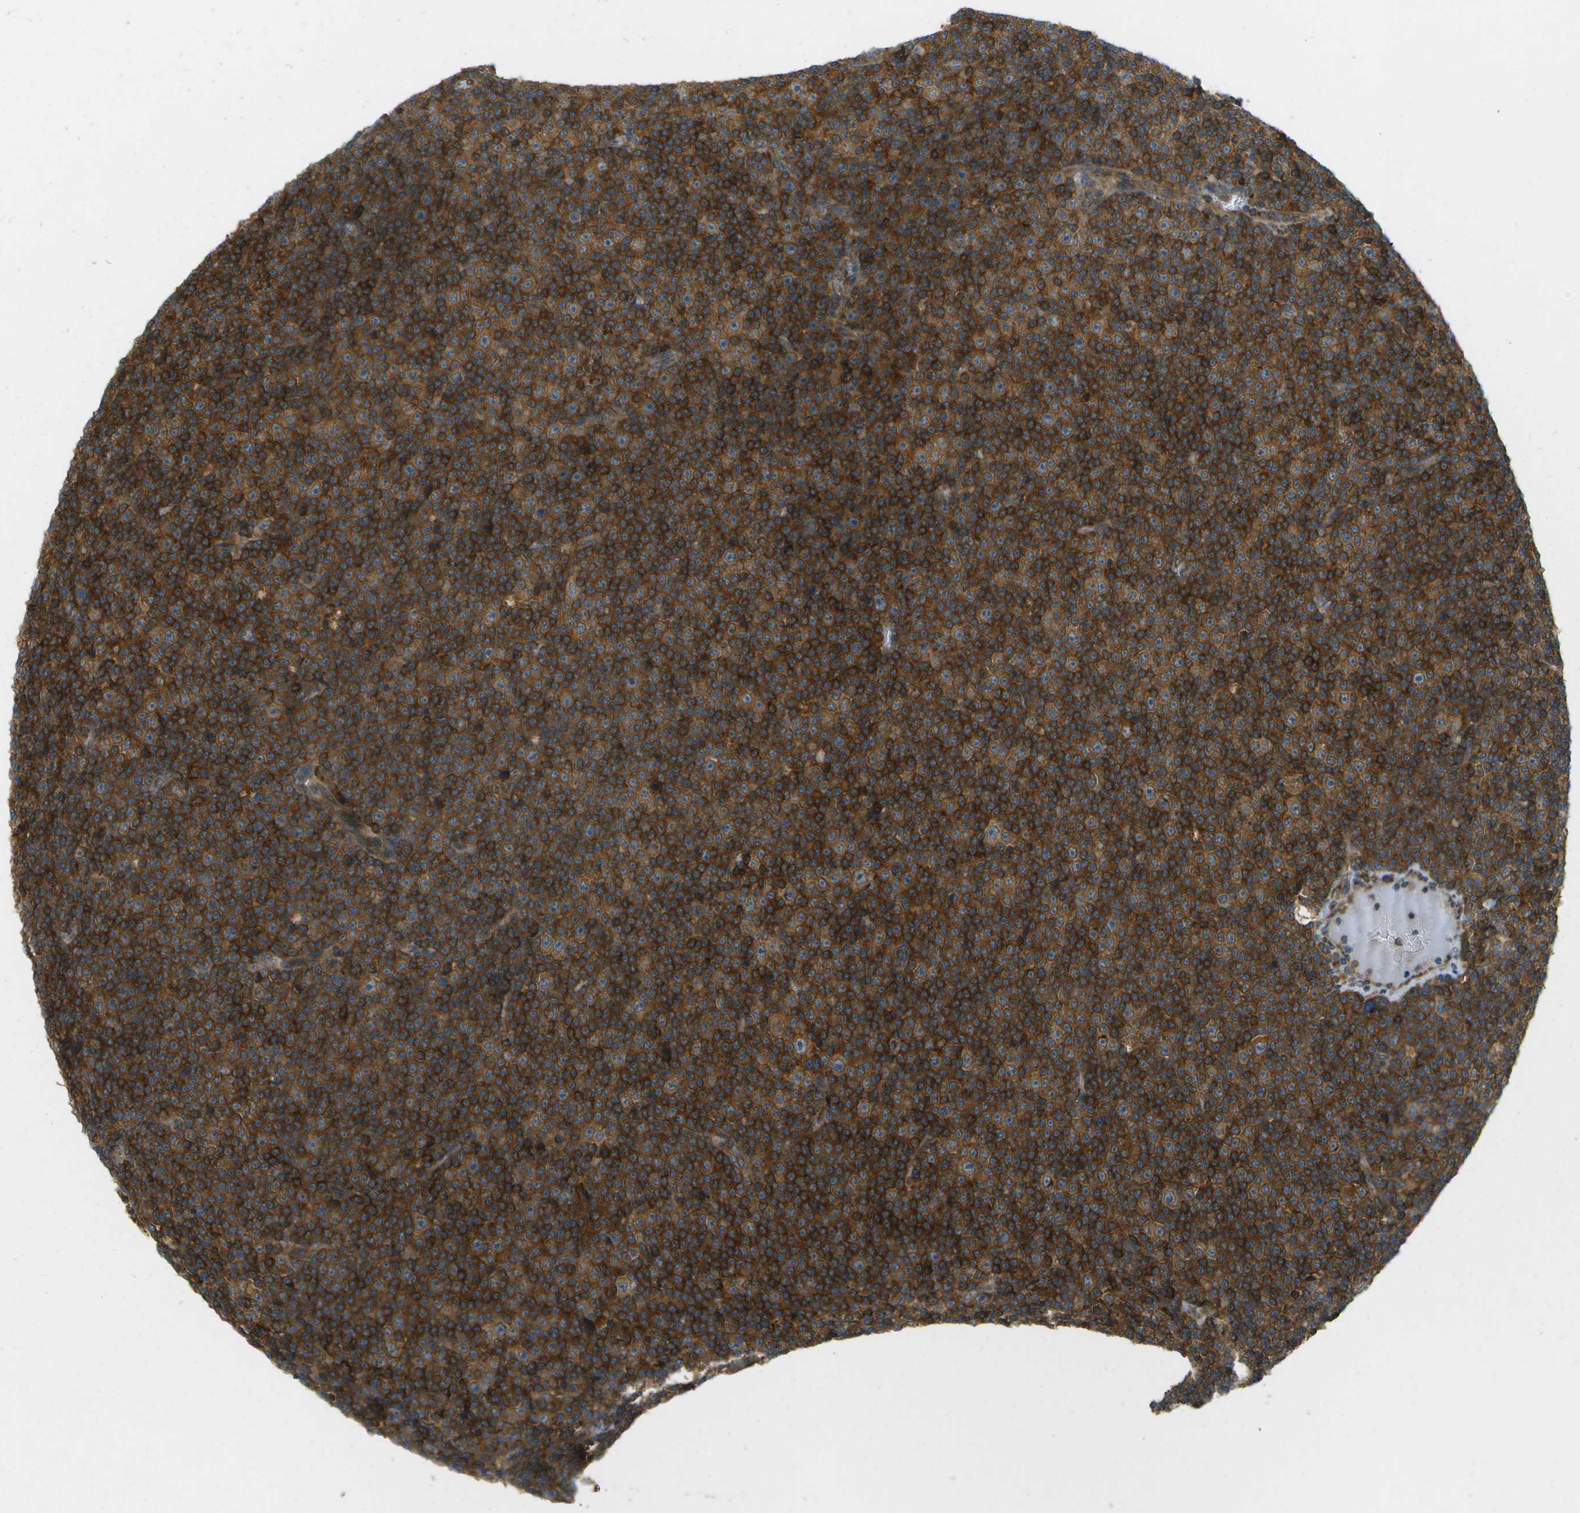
{"staining": {"intensity": "strong", "quantity": "25%-75%", "location": "cytoplasmic/membranous"}, "tissue": "lymphoma", "cell_type": "Tumor cells", "image_type": "cancer", "snomed": [{"axis": "morphology", "description": "Malignant lymphoma, non-Hodgkin's type, Low grade"}, {"axis": "topography", "description": "Lymph node"}], "caption": "Low-grade malignant lymphoma, non-Hodgkin's type tissue shows strong cytoplasmic/membranous expression in approximately 25%-75% of tumor cells, visualized by immunohistochemistry.", "gene": "TMTC1", "patient": {"sex": "female", "age": 67}}